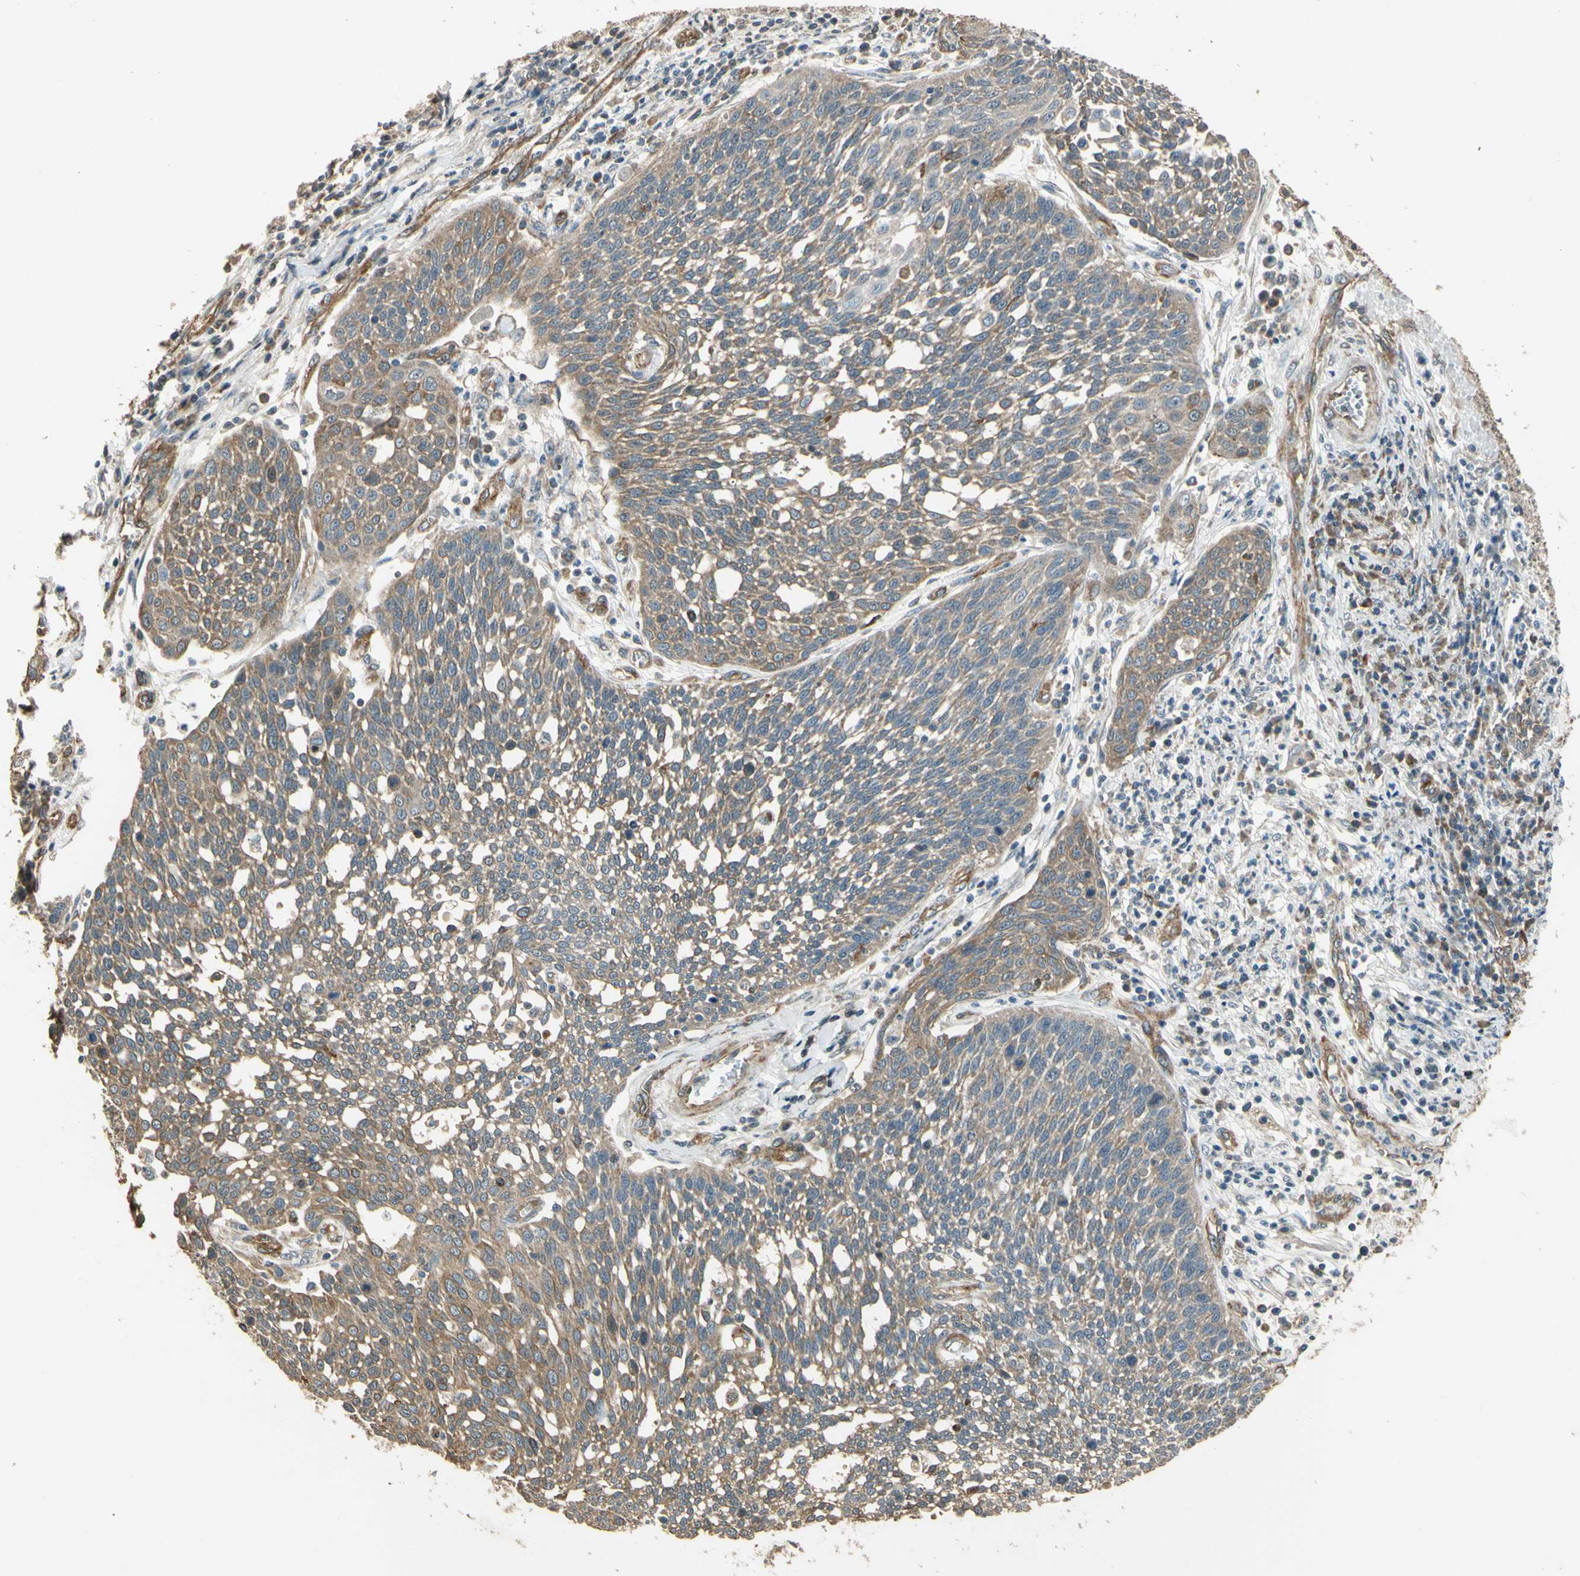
{"staining": {"intensity": "moderate", "quantity": ">75%", "location": "cytoplasmic/membranous"}, "tissue": "cervical cancer", "cell_type": "Tumor cells", "image_type": "cancer", "snomed": [{"axis": "morphology", "description": "Squamous cell carcinoma, NOS"}, {"axis": "topography", "description": "Cervix"}], "caption": "An immunohistochemistry (IHC) histopathology image of tumor tissue is shown. Protein staining in brown labels moderate cytoplasmic/membranous positivity in squamous cell carcinoma (cervical) within tumor cells.", "gene": "EFNB2", "patient": {"sex": "female", "age": 34}}